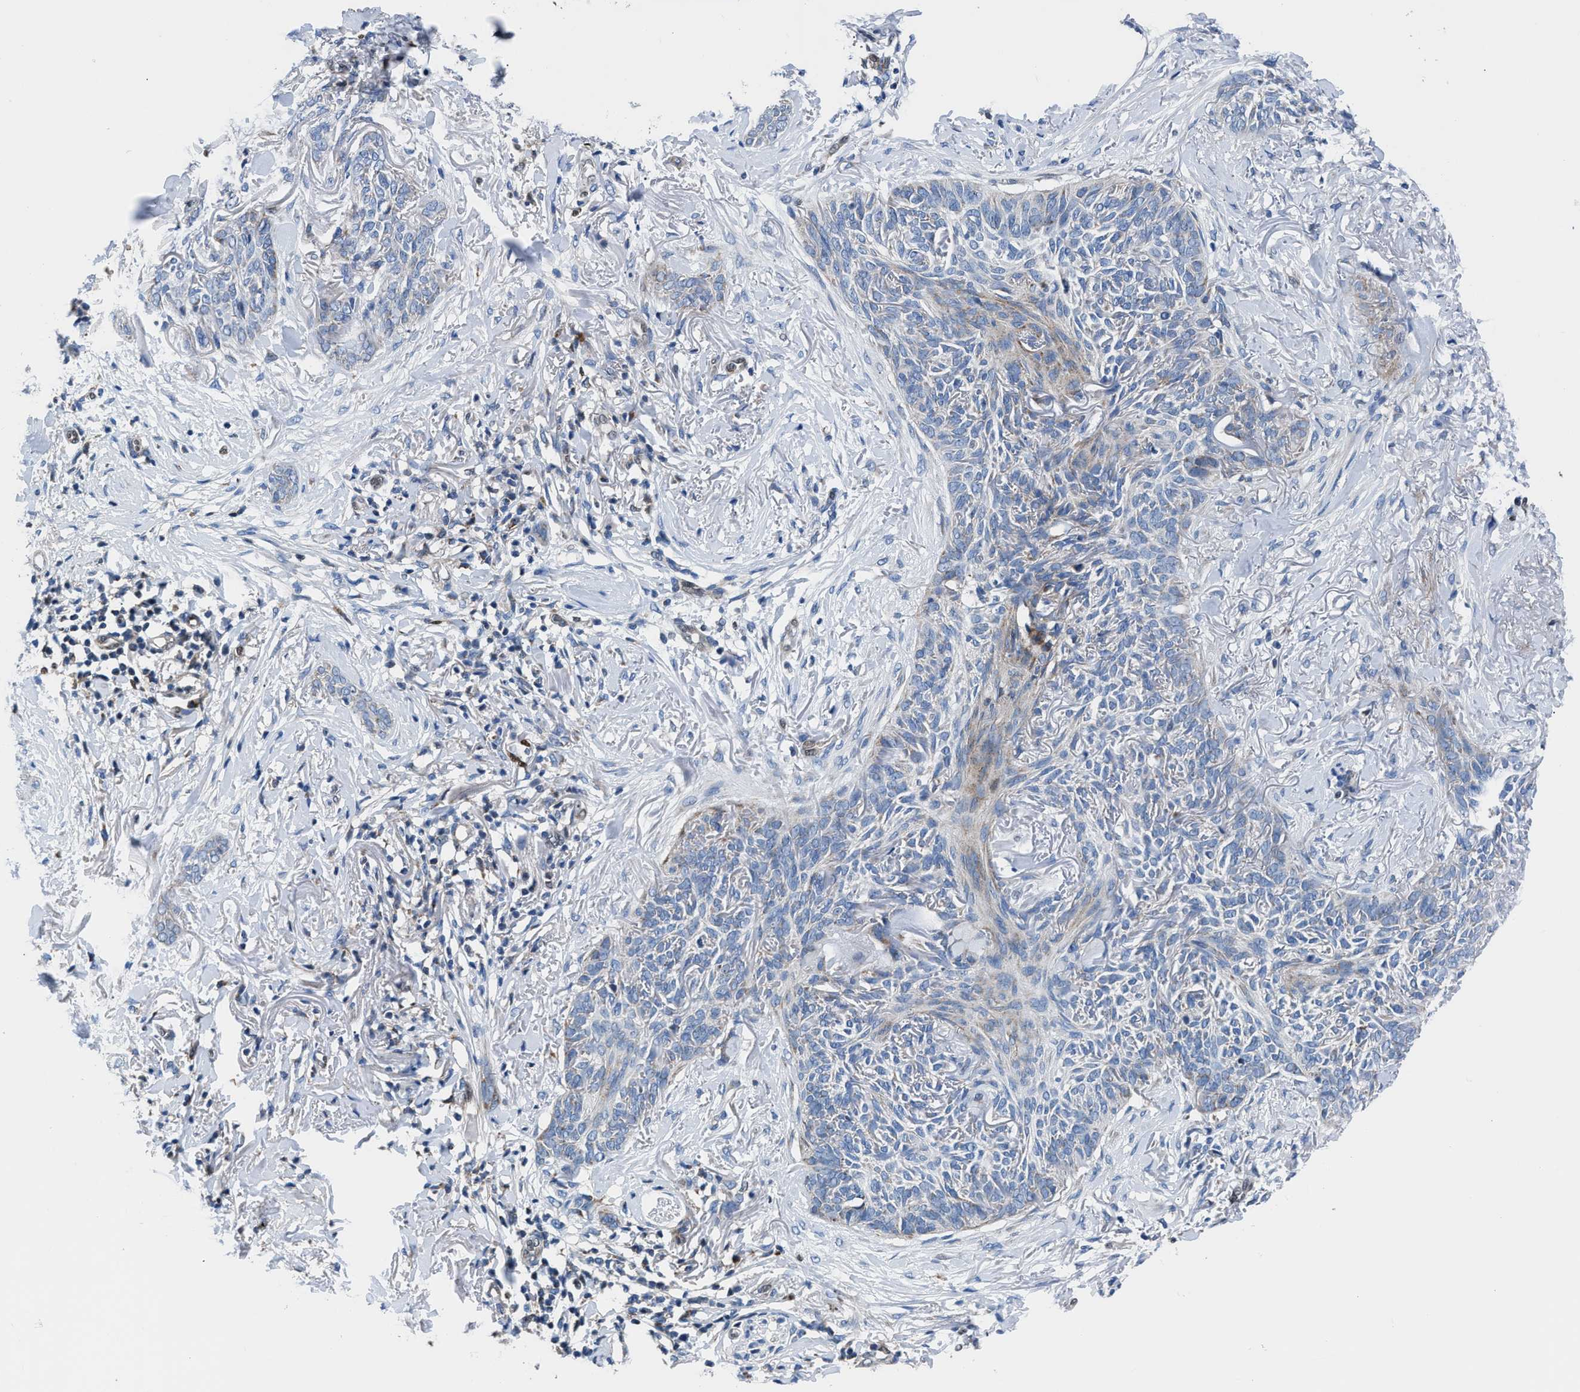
{"staining": {"intensity": "weak", "quantity": "<25%", "location": "cytoplasmic/membranous"}, "tissue": "skin cancer", "cell_type": "Tumor cells", "image_type": "cancer", "snomed": [{"axis": "morphology", "description": "Basal cell carcinoma"}, {"axis": "topography", "description": "Skin"}], "caption": "Protein analysis of basal cell carcinoma (skin) shows no significant expression in tumor cells. Nuclei are stained in blue.", "gene": "LMO2", "patient": {"sex": "female", "age": 84}}